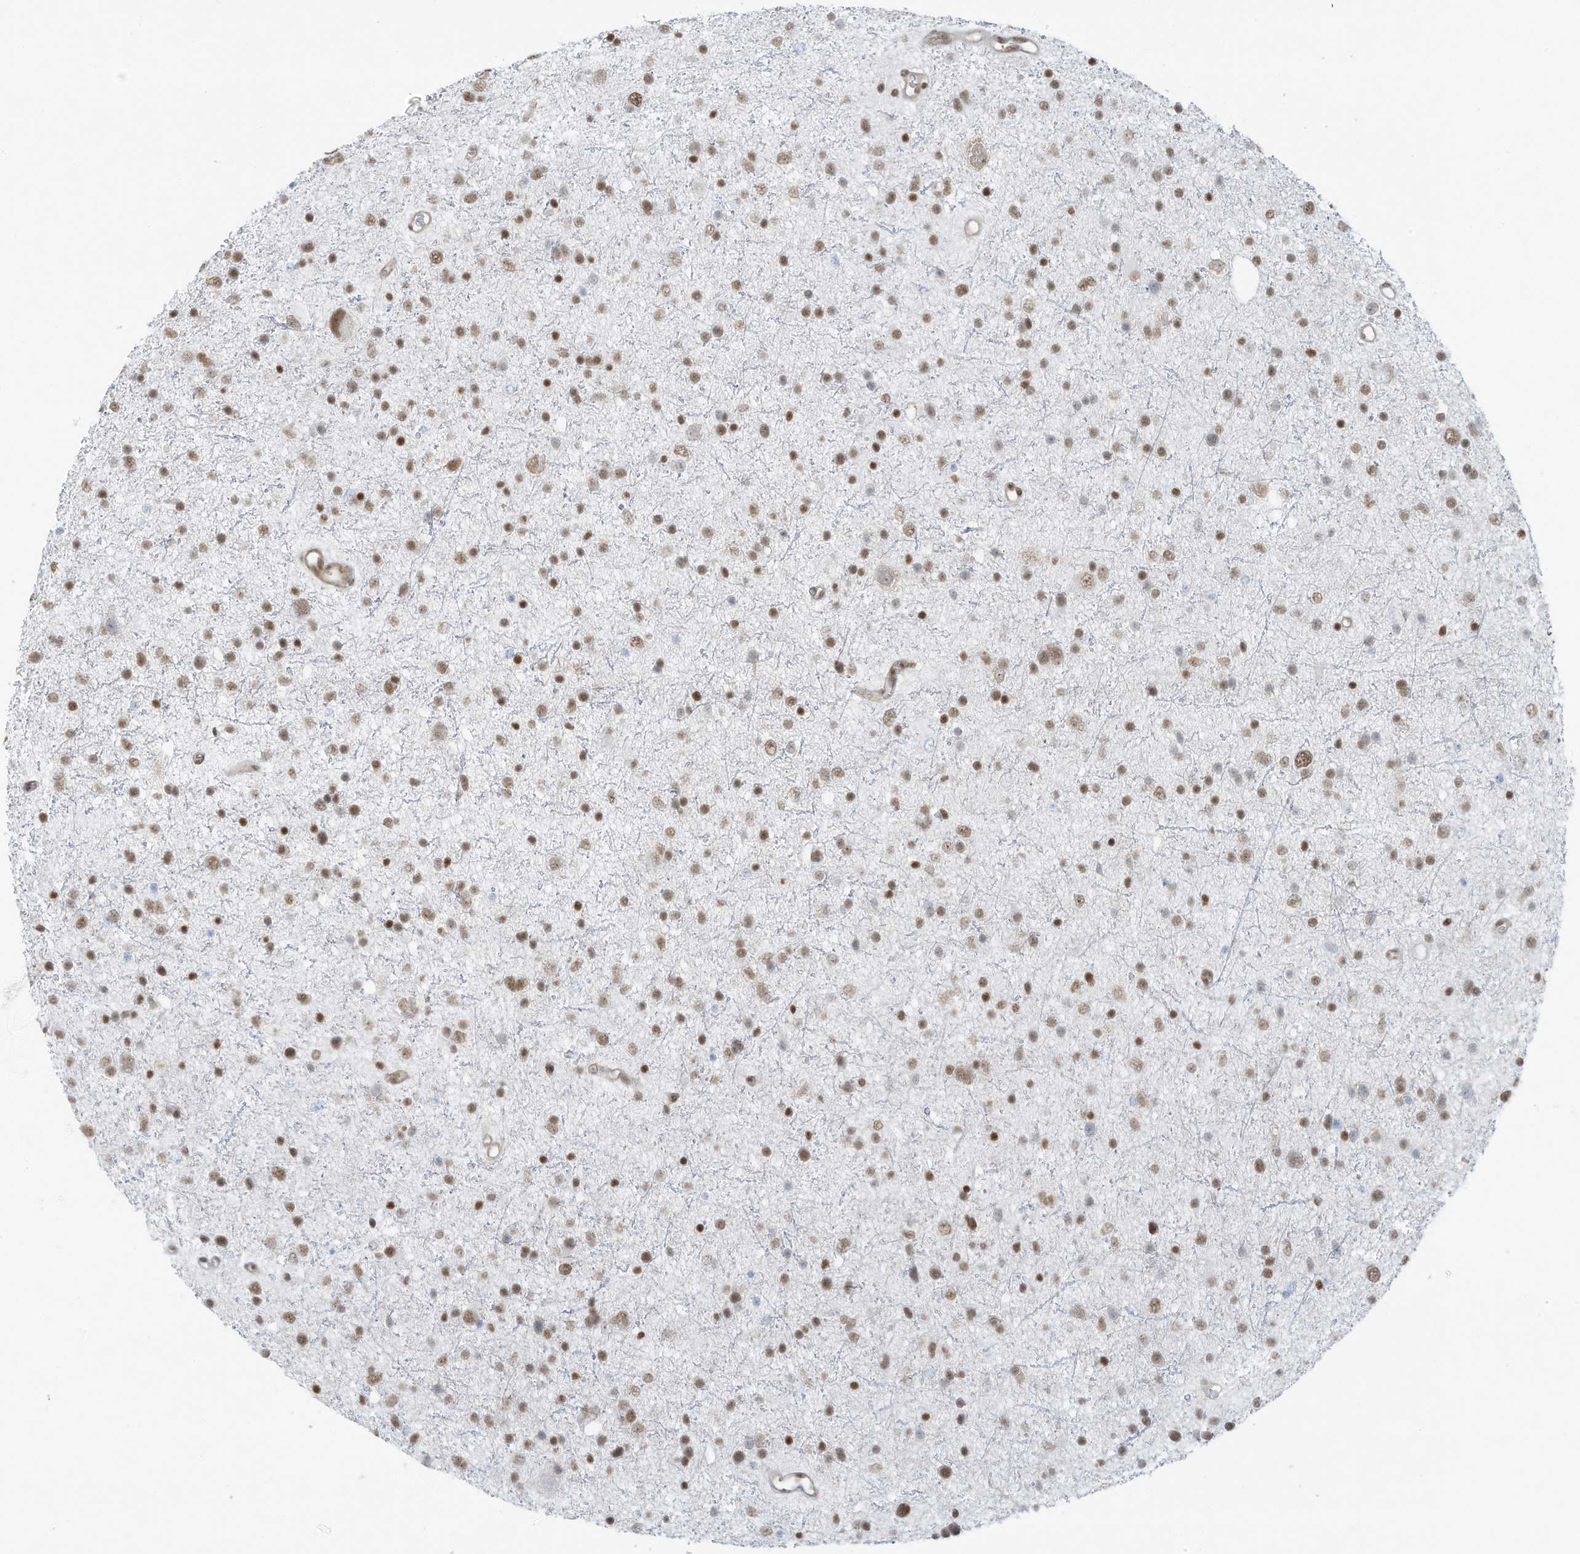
{"staining": {"intensity": "moderate", "quantity": ">75%", "location": "nuclear"}, "tissue": "glioma", "cell_type": "Tumor cells", "image_type": "cancer", "snomed": [{"axis": "morphology", "description": "Glioma, malignant, Low grade"}, {"axis": "topography", "description": "Brain"}], "caption": "Moderate nuclear positivity is present in about >75% of tumor cells in glioma. (DAB IHC, brown staining for protein, blue staining for nuclei).", "gene": "DBR1", "patient": {"sex": "female", "age": 37}}